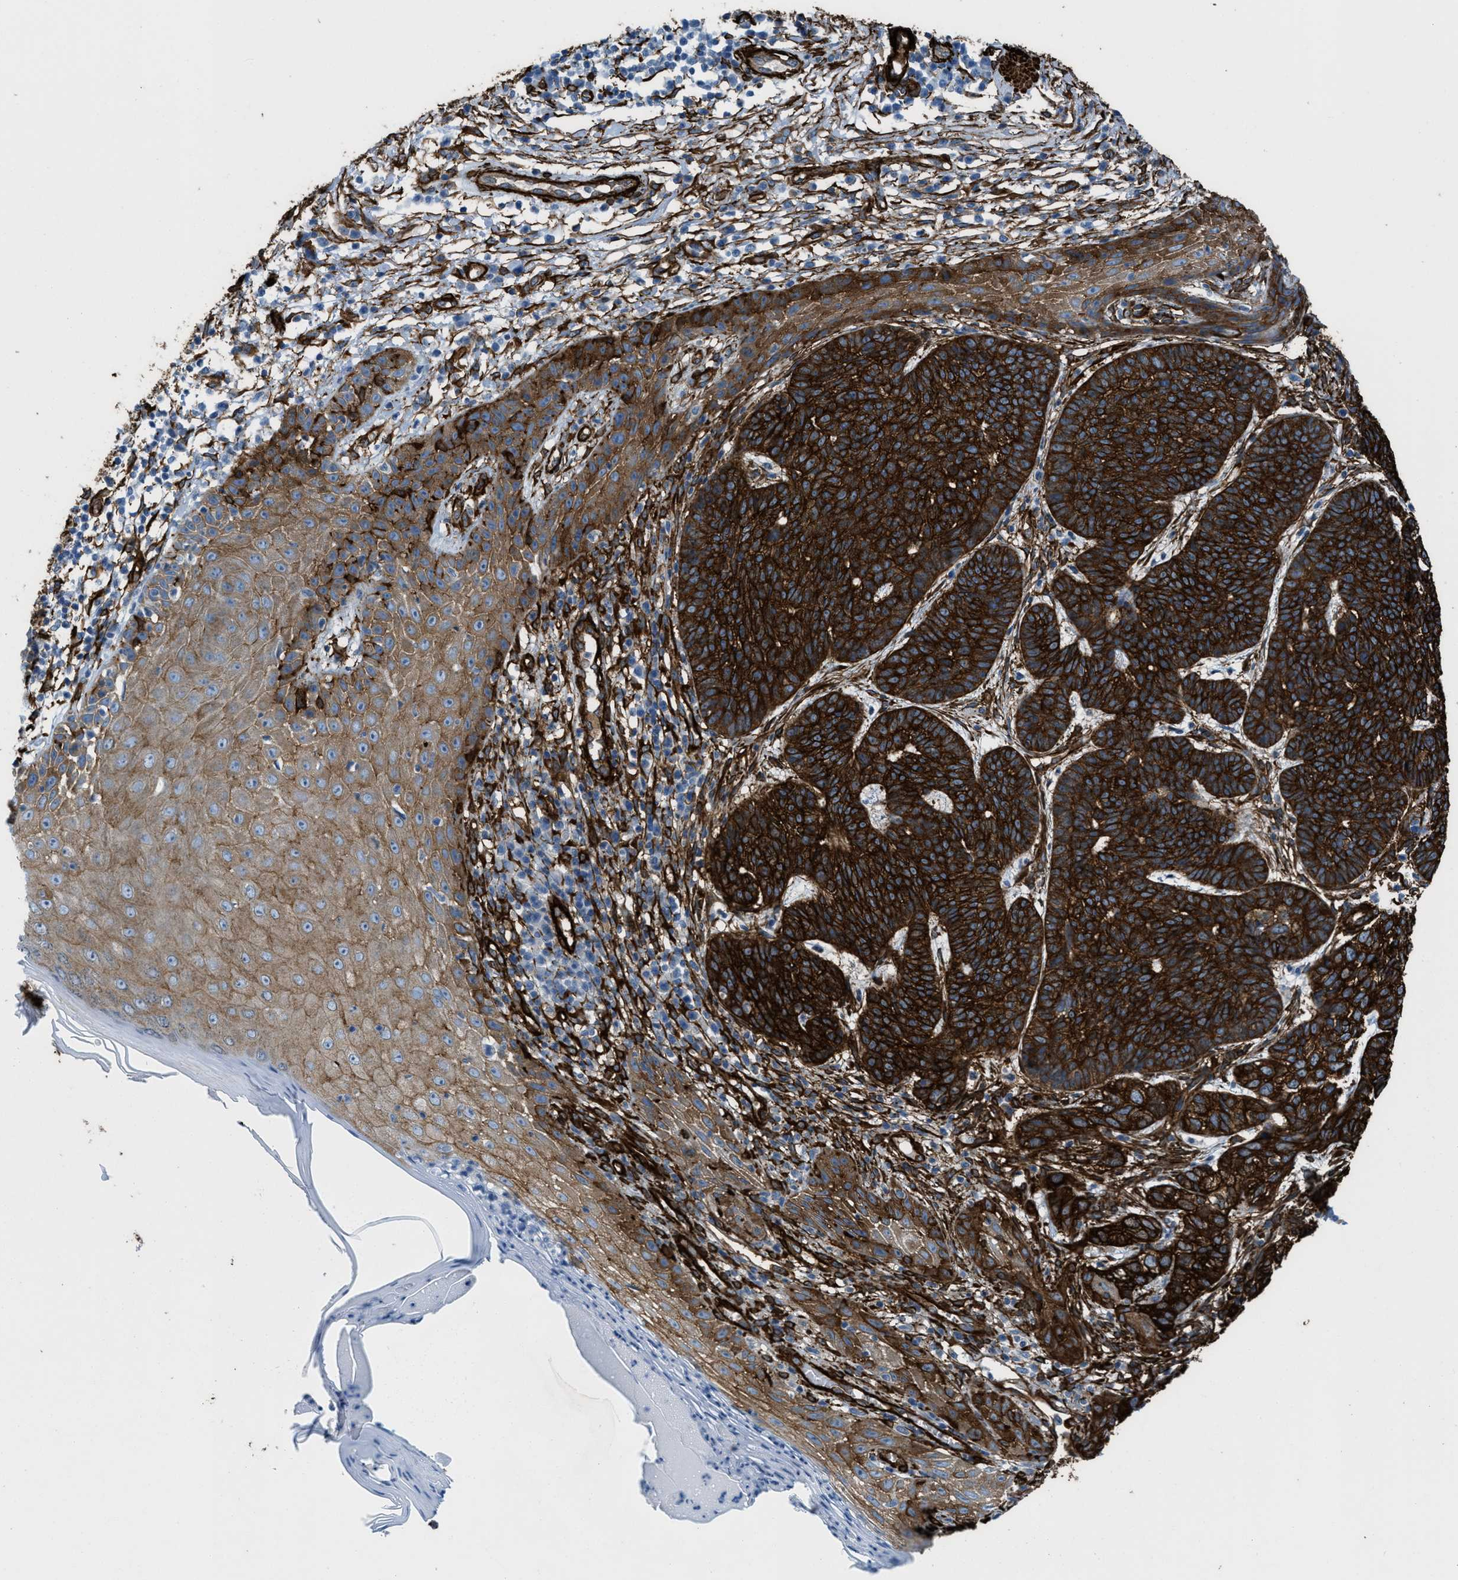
{"staining": {"intensity": "strong", "quantity": ">75%", "location": "cytoplasmic/membranous"}, "tissue": "skin cancer", "cell_type": "Tumor cells", "image_type": "cancer", "snomed": [{"axis": "morphology", "description": "Basal cell carcinoma"}, {"axis": "topography", "description": "Skin"}], "caption": "A brown stain shows strong cytoplasmic/membranous staining of a protein in skin cancer tumor cells.", "gene": "CALD1", "patient": {"sex": "female", "age": 64}}